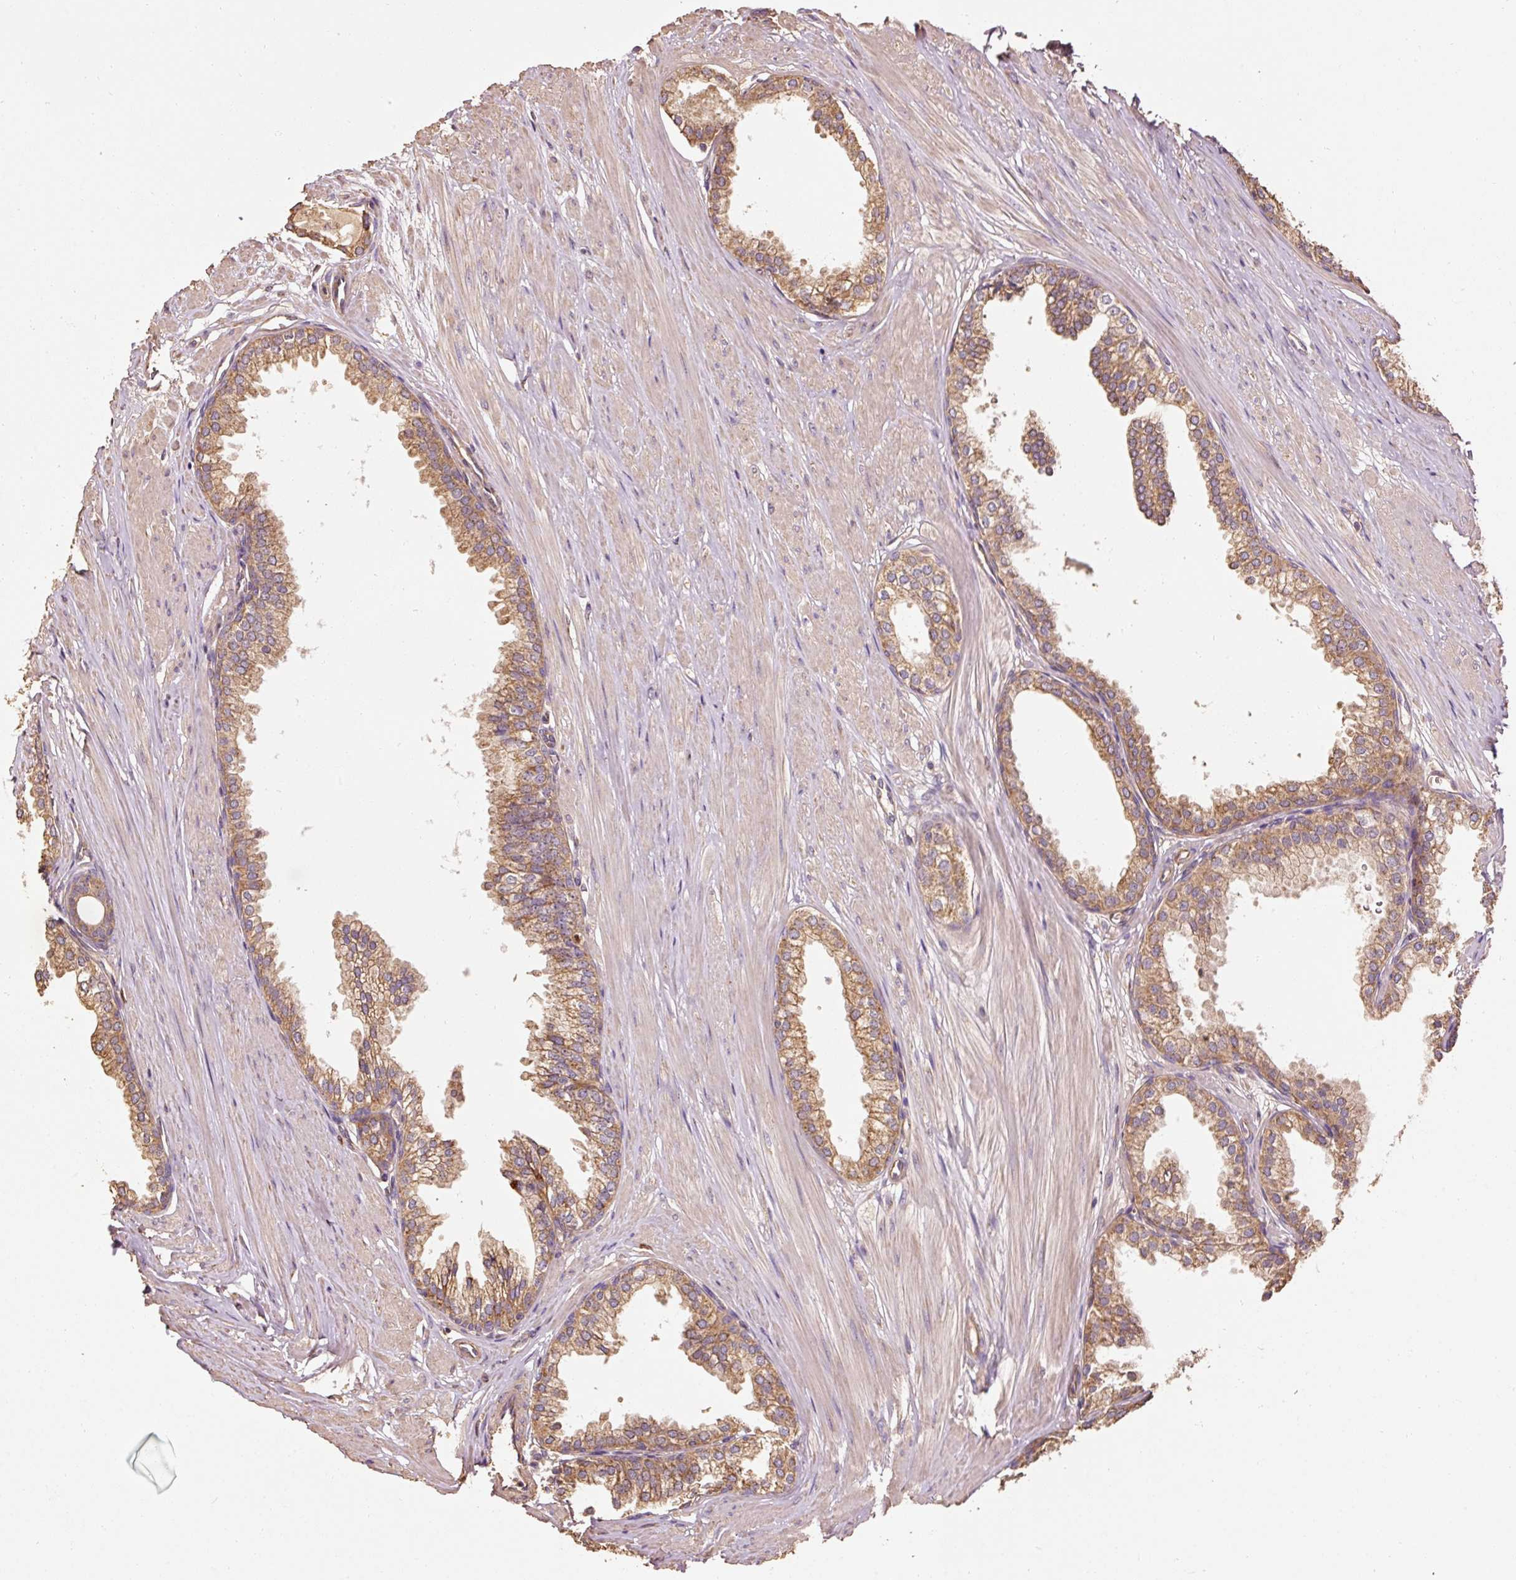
{"staining": {"intensity": "moderate", "quantity": ">75%", "location": "cytoplasmic/membranous"}, "tissue": "prostate", "cell_type": "Glandular cells", "image_type": "normal", "snomed": [{"axis": "morphology", "description": "Normal tissue, NOS"}, {"axis": "topography", "description": "Prostate"}, {"axis": "topography", "description": "Peripheral nerve tissue"}], "caption": "Unremarkable prostate shows moderate cytoplasmic/membranous expression in approximately >75% of glandular cells (Stains: DAB in brown, nuclei in blue, Microscopy: brightfield microscopy at high magnification)..", "gene": "EFHC1", "patient": {"sex": "male", "age": 55}}